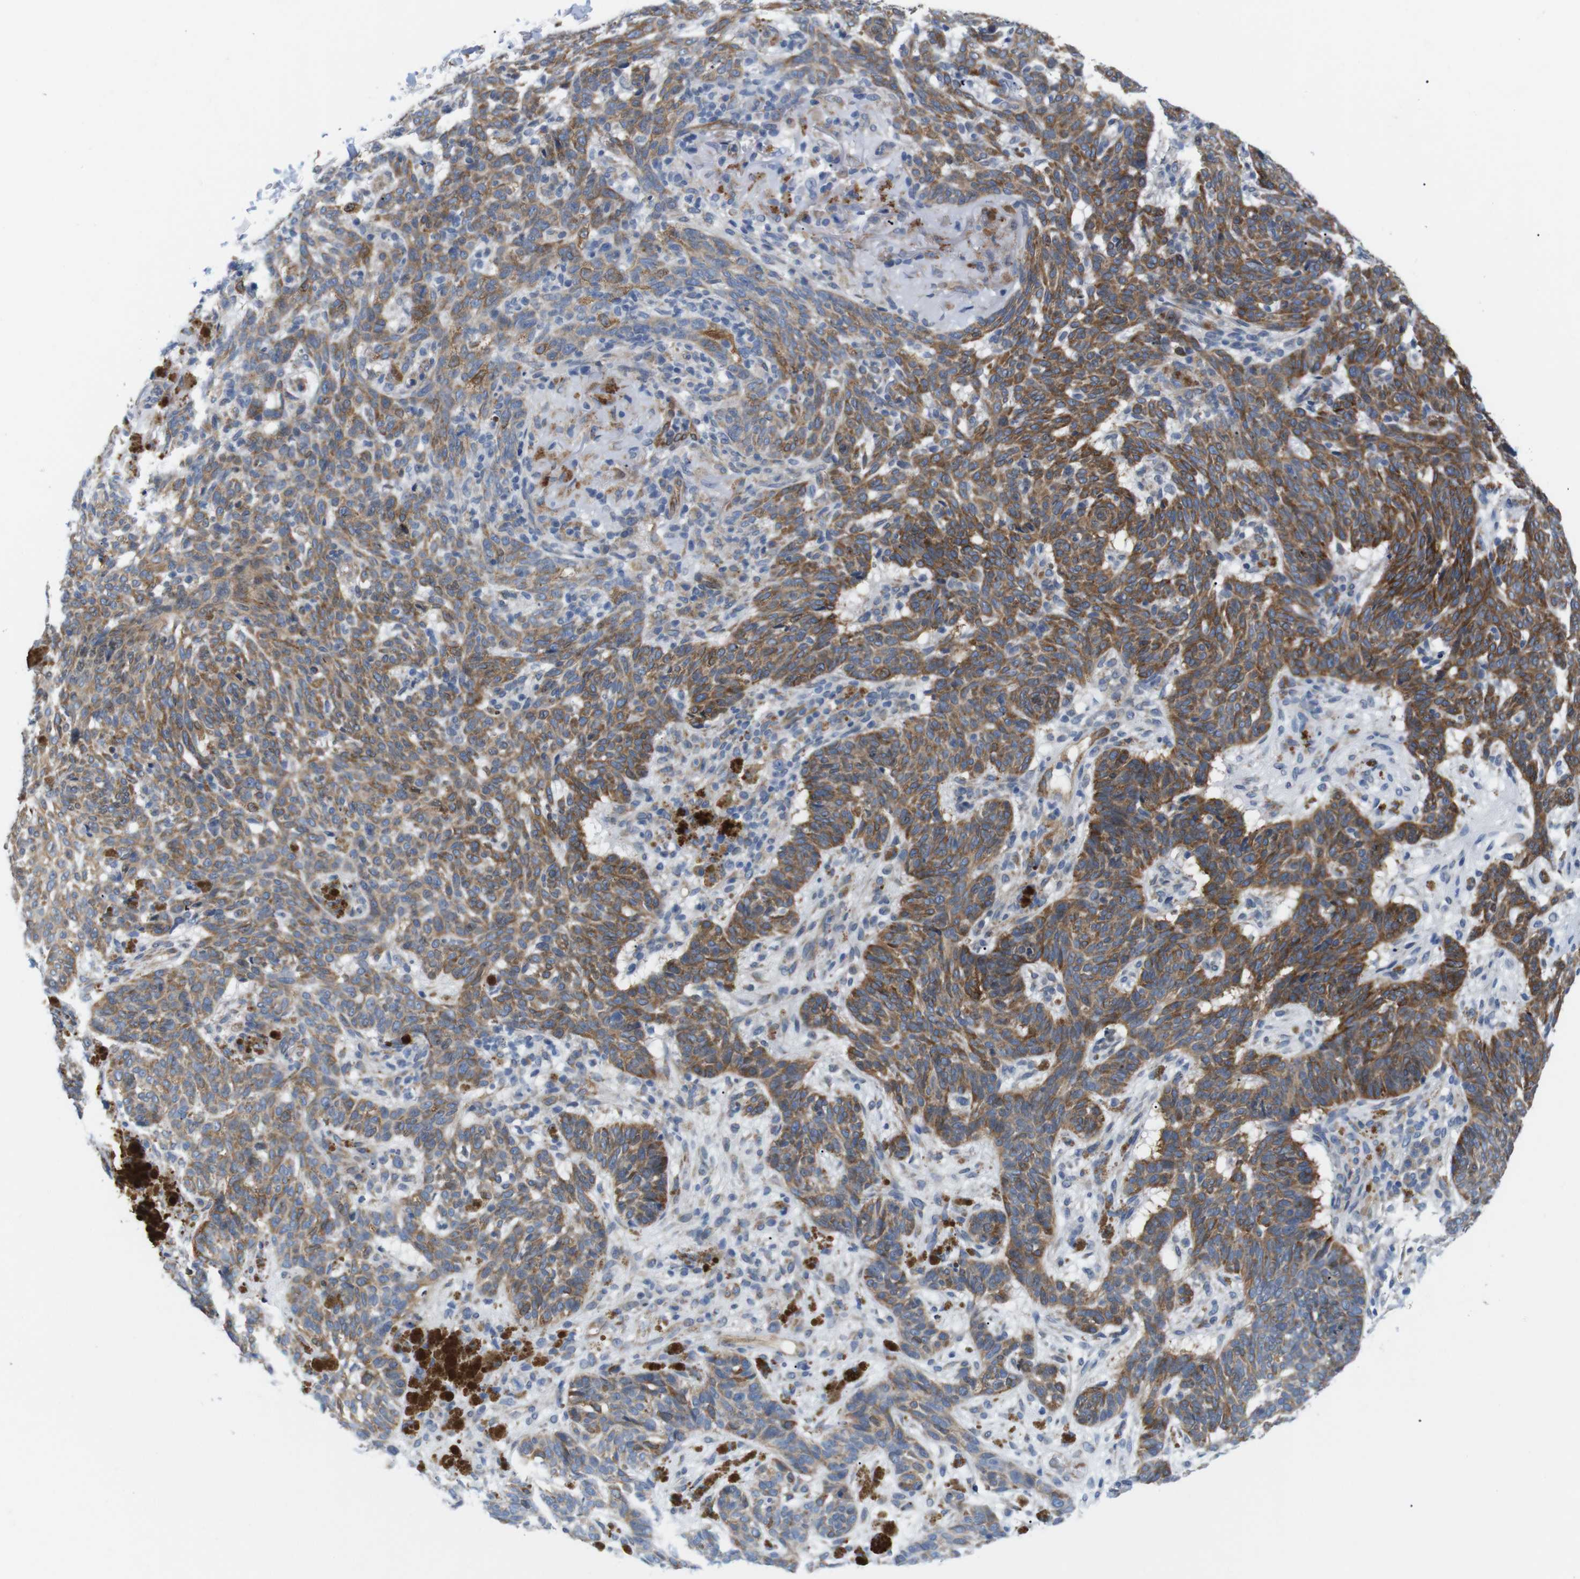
{"staining": {"intensity": "moderate", "quantity": ">75%", "location": "cytoplasmic/membranous"}, "tissue": "skin cancer", "cell_type": "Tumor cells", "image_type": "cancer", "snomed": [{"axis": "morphology", "description": "Basal cell carcinoma"}, {"axis": "topography", "description": "Skin"}], "caption": "Tumor cells show medium levels of moderate cytoplasmic/membranous staining in about >75% of cells in human skin basal cell carcinoma.", "gene": "HACD3", "patient": {"sex": "male", "age": 85}}